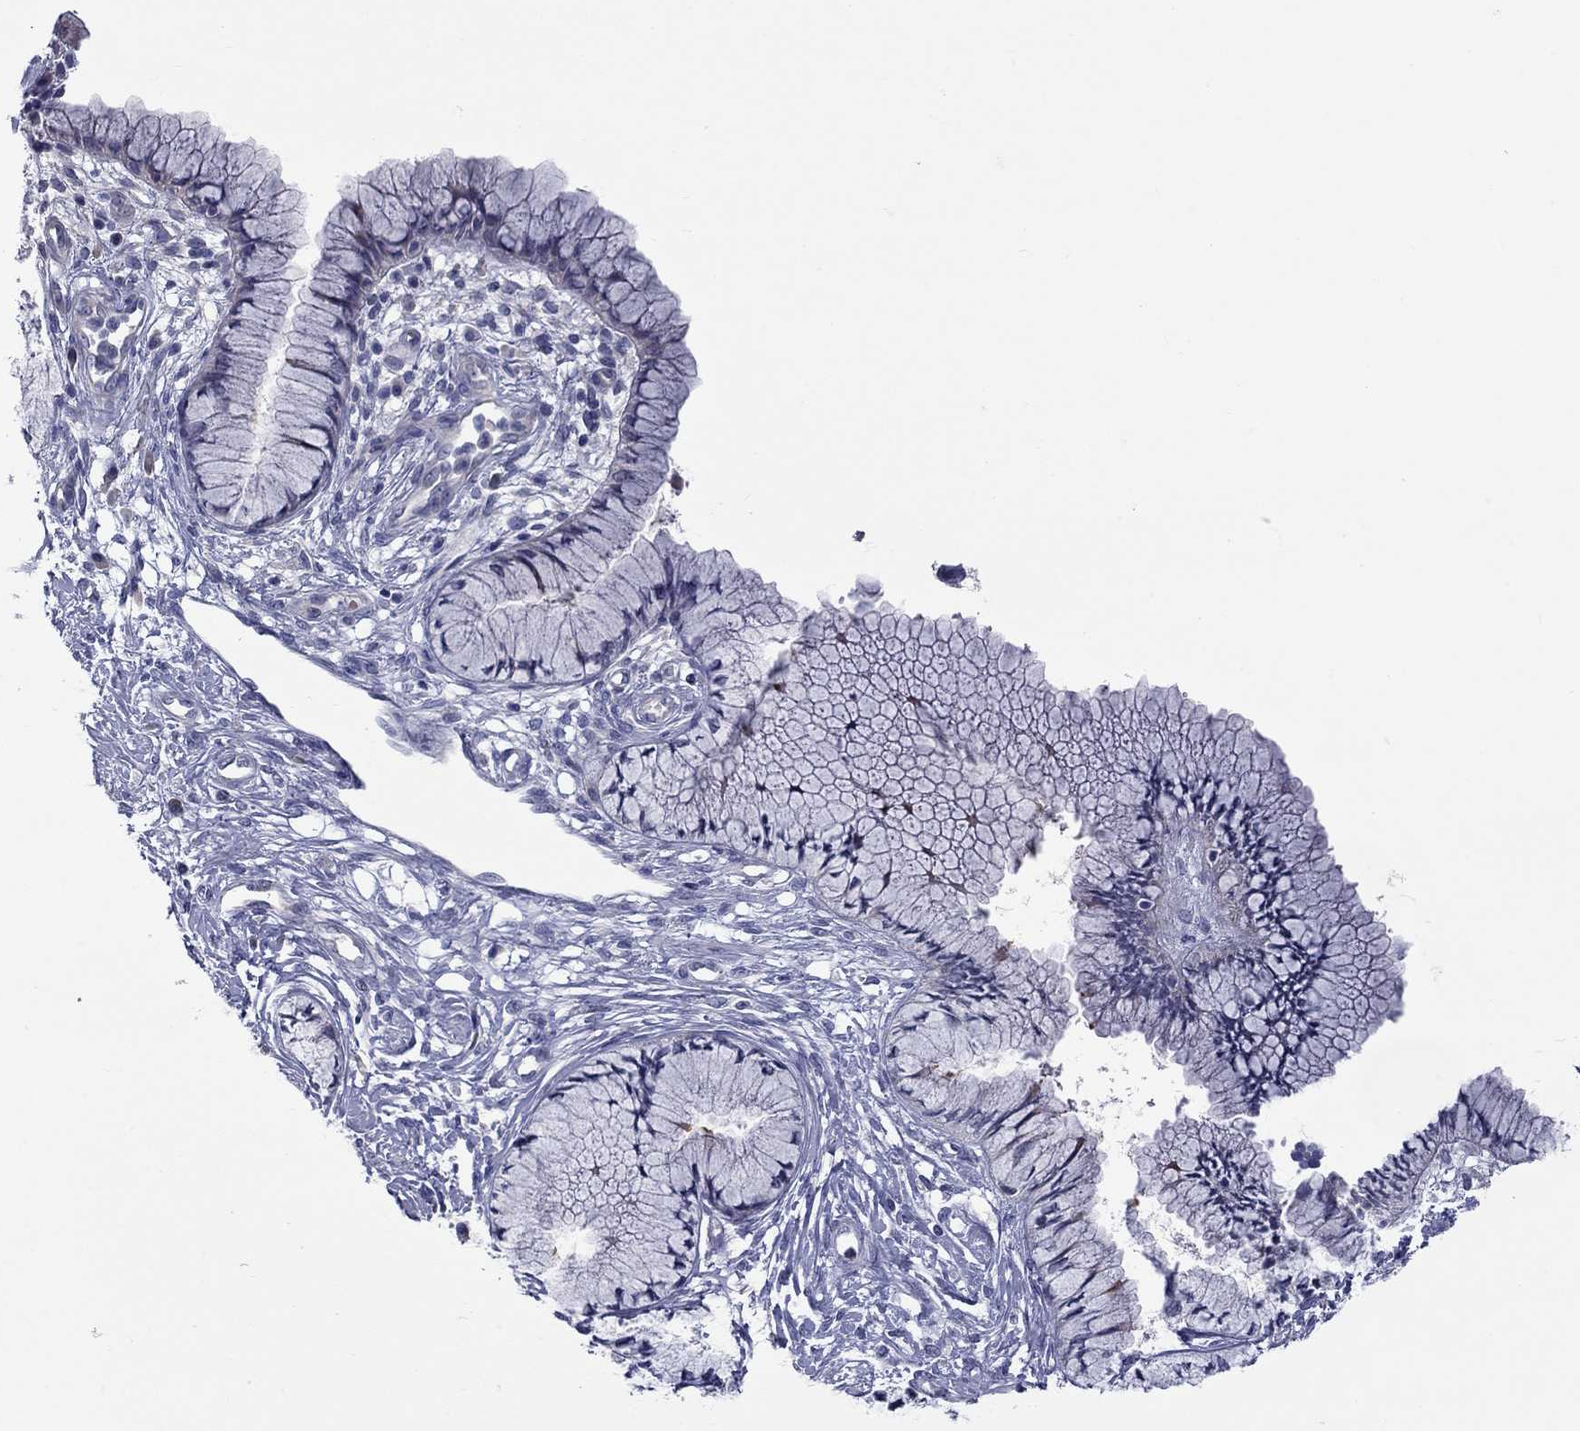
{"staining": {"intensity": "negative", "quantity": "none", "location": "none"}, "tissue": "cervix", "cell_type": "Glandular cells", "image_type": "normal", "snomed": [{"axis": "morphology", "description": "Normal tissue, NOS"}, {"axis": "topography", "description": "Cervix"}], "caption": "DAB immunohistochemical staining of normal human cervix shows no significant positivity in glandular cells. Nuclei are stained in blue.", "gene": "UNC119B", "patient": {"sex": "female", "age": 37}}